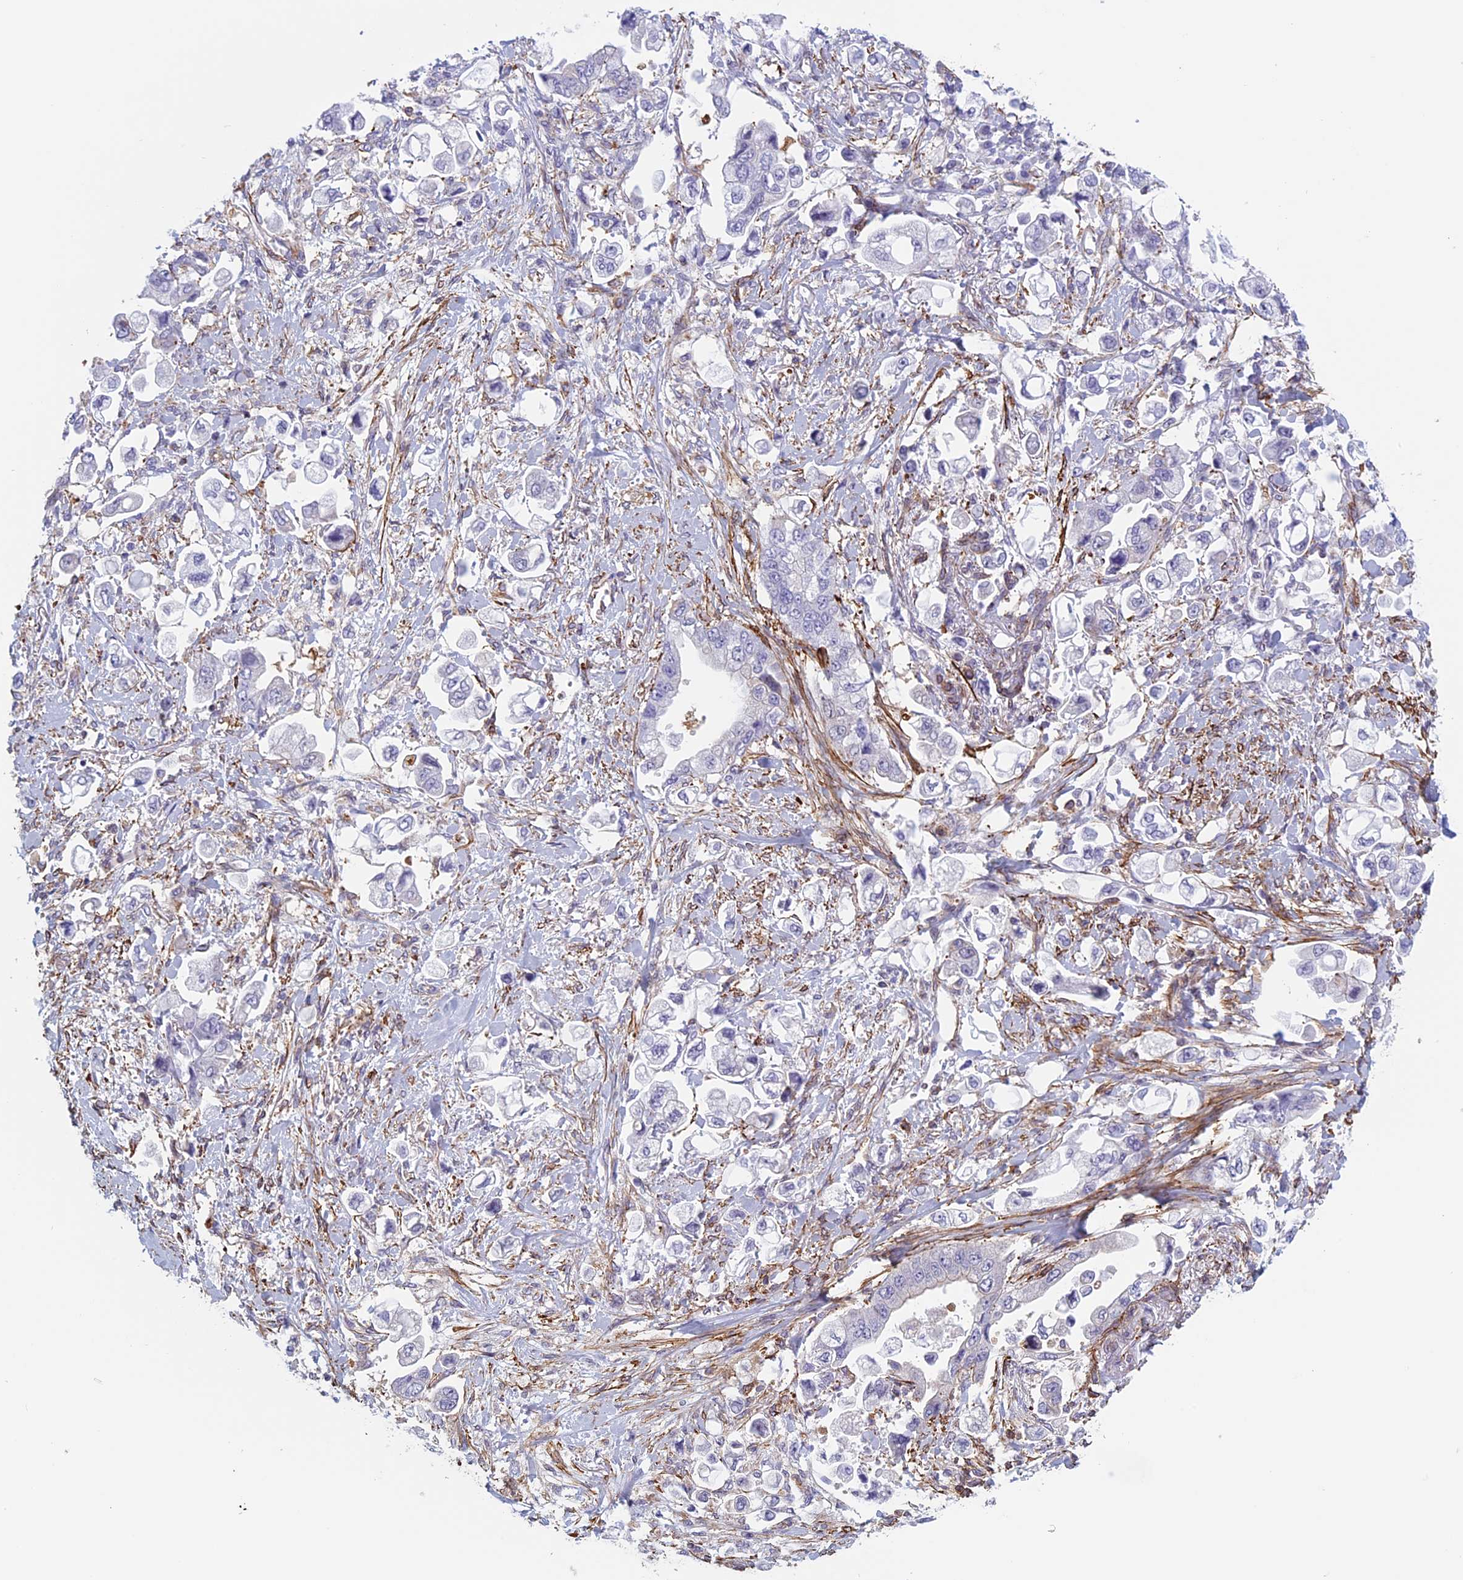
{"staining": {"intensity": "negative", "quantity": "none", "location": "none"}, "tissue": "stomach cancer", "cell_type": "Tumor cells", "image_type": "cancer", "snomed": [{"axis": "morphology", "description": "Adenocarcinoma, NOS"}, {"axis": "topography", "description": "Stomach"}], "caption": "There is no significant staining in tumor cells of adenocarcinoma (stomach).", "gene": "ANGPTL2", "patient": {"sex": "male", "age": 62}}